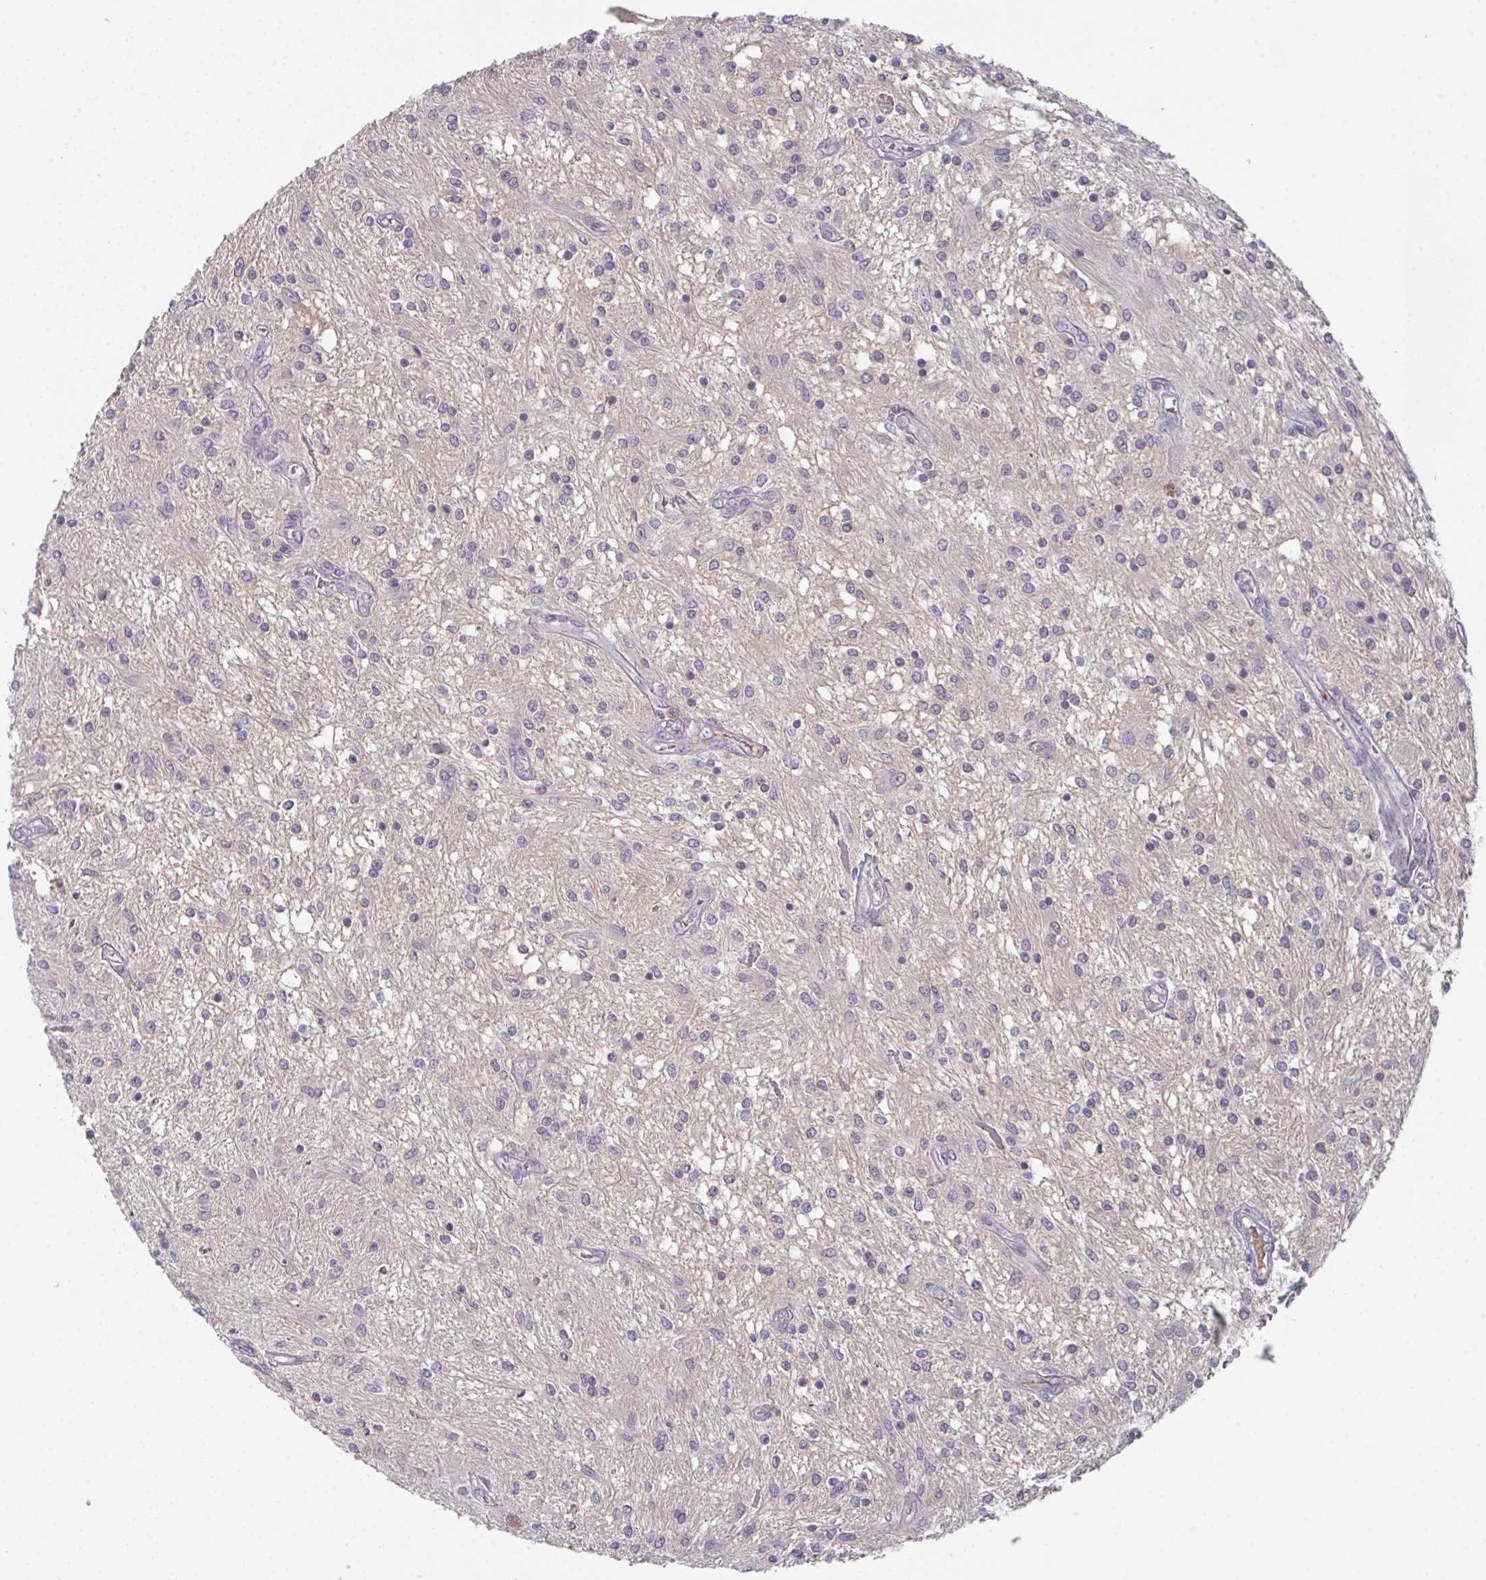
{"staining": {"intensity": "negative", "quantity": "none", "location": "none"}, "tissue": "glioma", "cell_type": "Tumor cells", "image_type": "cancer", "snomed": [{"axis": "morphology", "description": "Glioma, malignant, Low grade"}, {"axis": "topography", "description": "Cerebellum"}], "caption": "A high-resolution micrograph shows IHC staining of malignant low-grade glioma, which exhibits no significant positivity in tumor cells.", "gene": "HGFAC", "patient": {"sex": "female", "age": 14}}